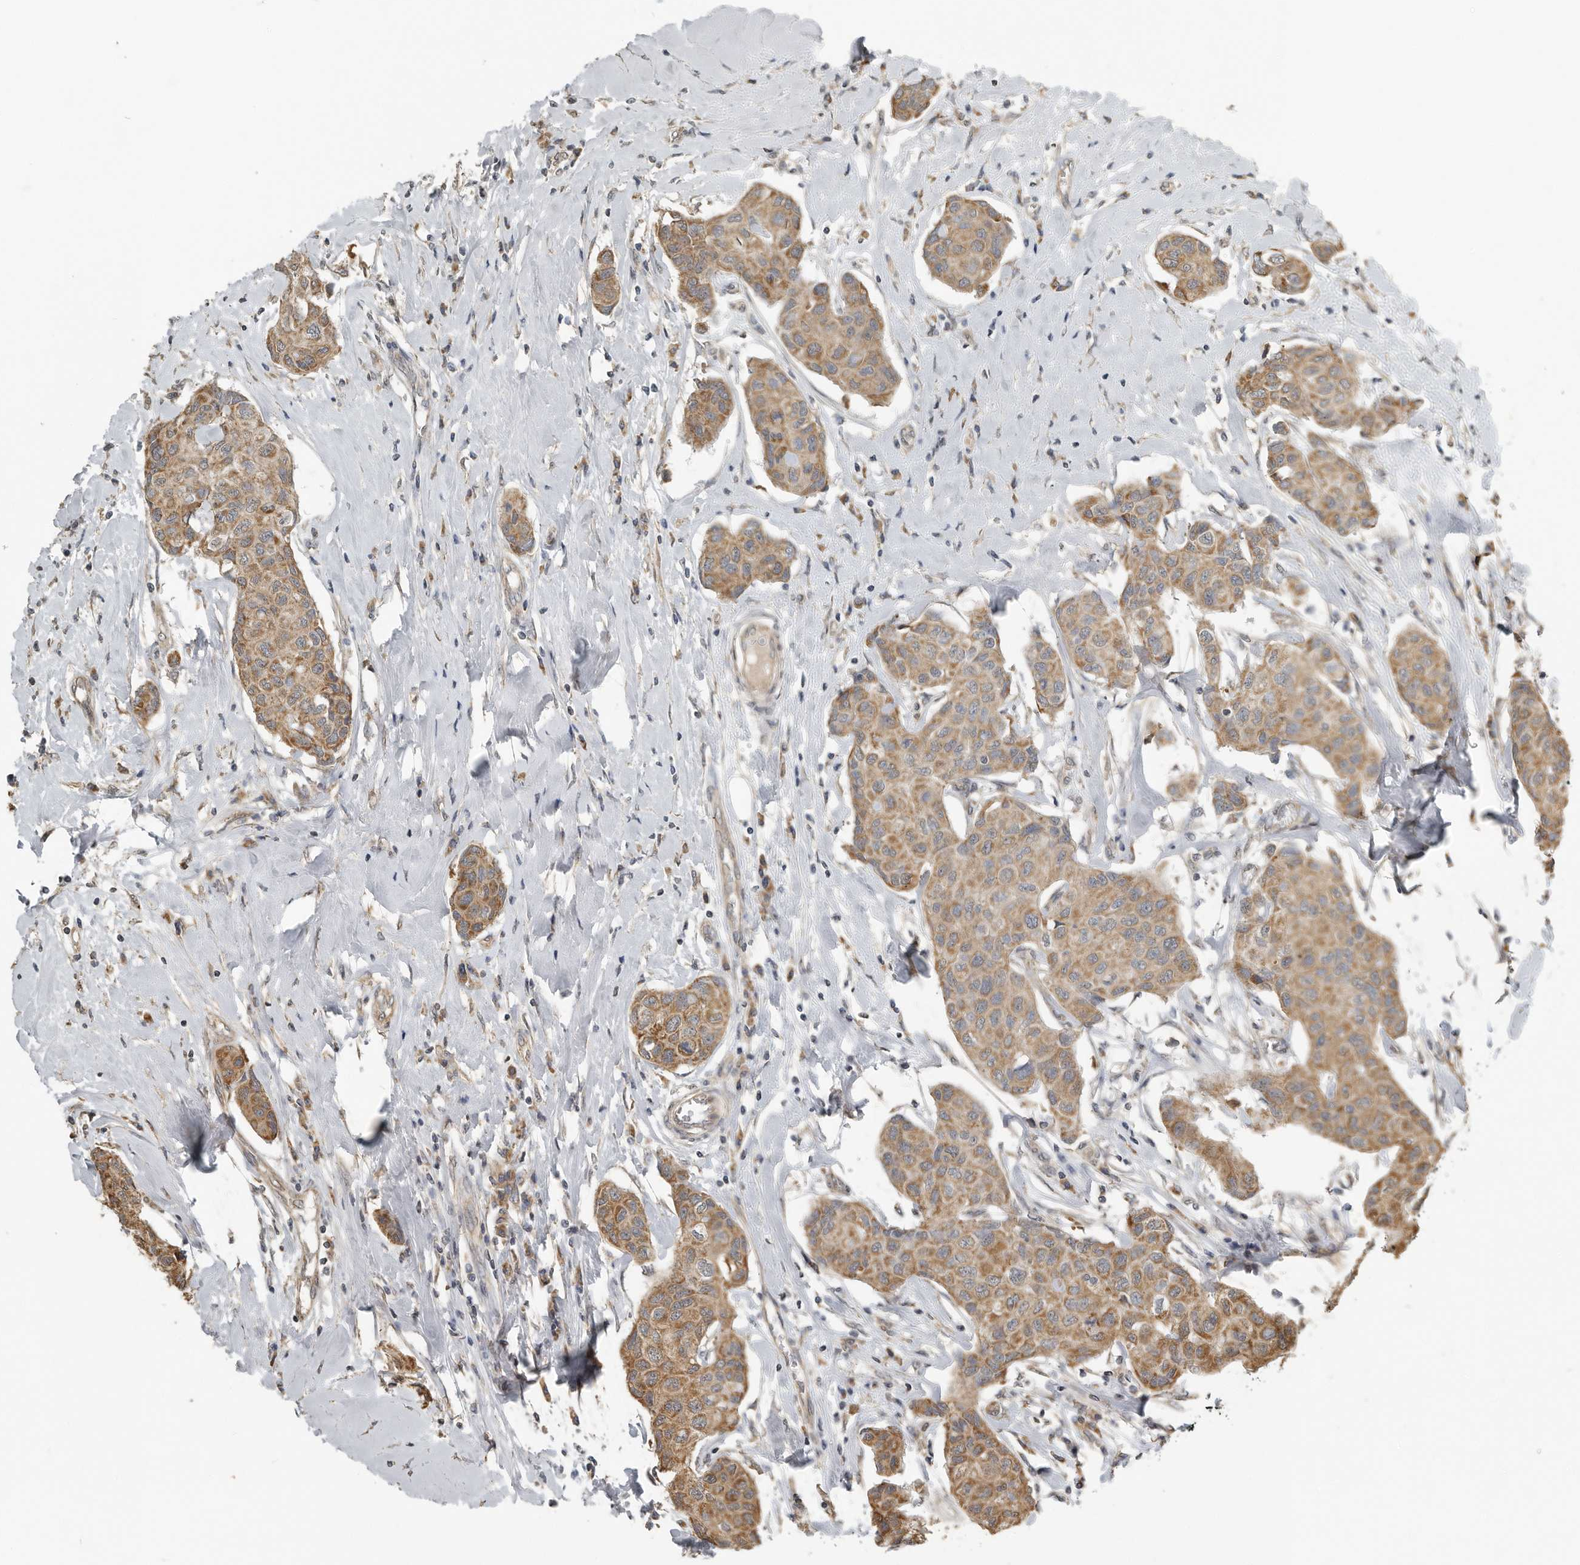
{"staining": {"intensity": "moderate", "quantity": ">75%", "location": "cytoplasmic/membranous"}, "tissue": "breast cancer", "cell_type": "Tumor cells", "image_type": "cancer", "snomed": [{"axis": "morphology", "description": "Duct carcinoma"}, {"axis": "topography", "description": "Breast"}], "caption": "High-power microscopy captured an immunohistochemistry (IHC) image of breast invasive ductal carcinoma, revealing moderate cytoplasmic/membranous positivity in about >75% of tumor cells.", "gene": "AFAP1", "patient": {"sex": "female", "age": 80}}